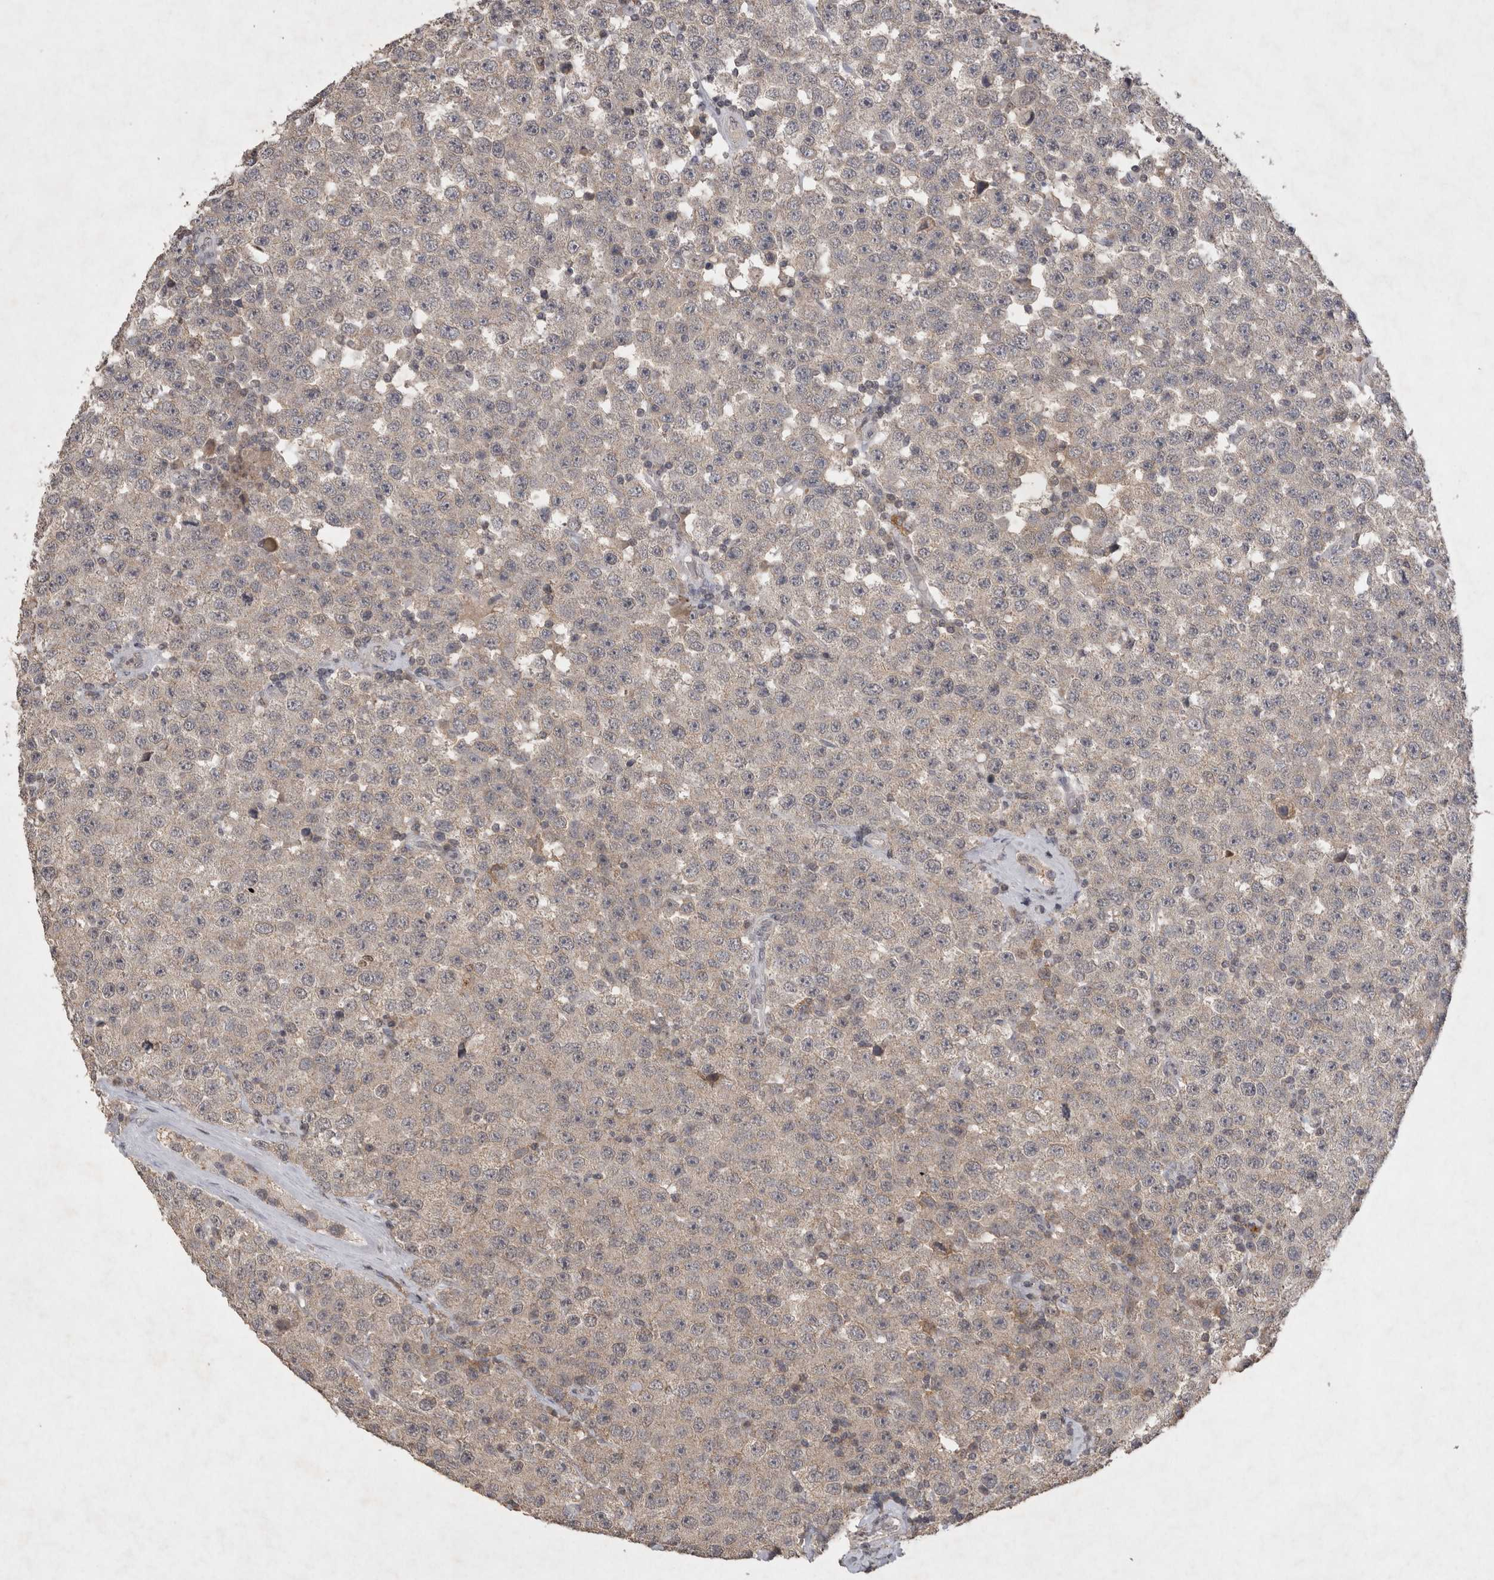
{"staining": {"intensity": "weak", "quantity": "<25%", "location": "cytoplasmic/membranous"}, "tissue": "testis cancer", "cell_type": "Tumor cells", "image_type": "cancer", "snomed": [{"axis": "morphology", "description": "Seminoma, NOS"}, {"axis": "topography", "description": "Testis"}], "caption": "This is an immunohistochemistry micrograph of human testis cancer (seminoma). There is no expression in tumor cells.", "gene": "APLNR", "patient": {"sex": "male", "age": 28}}